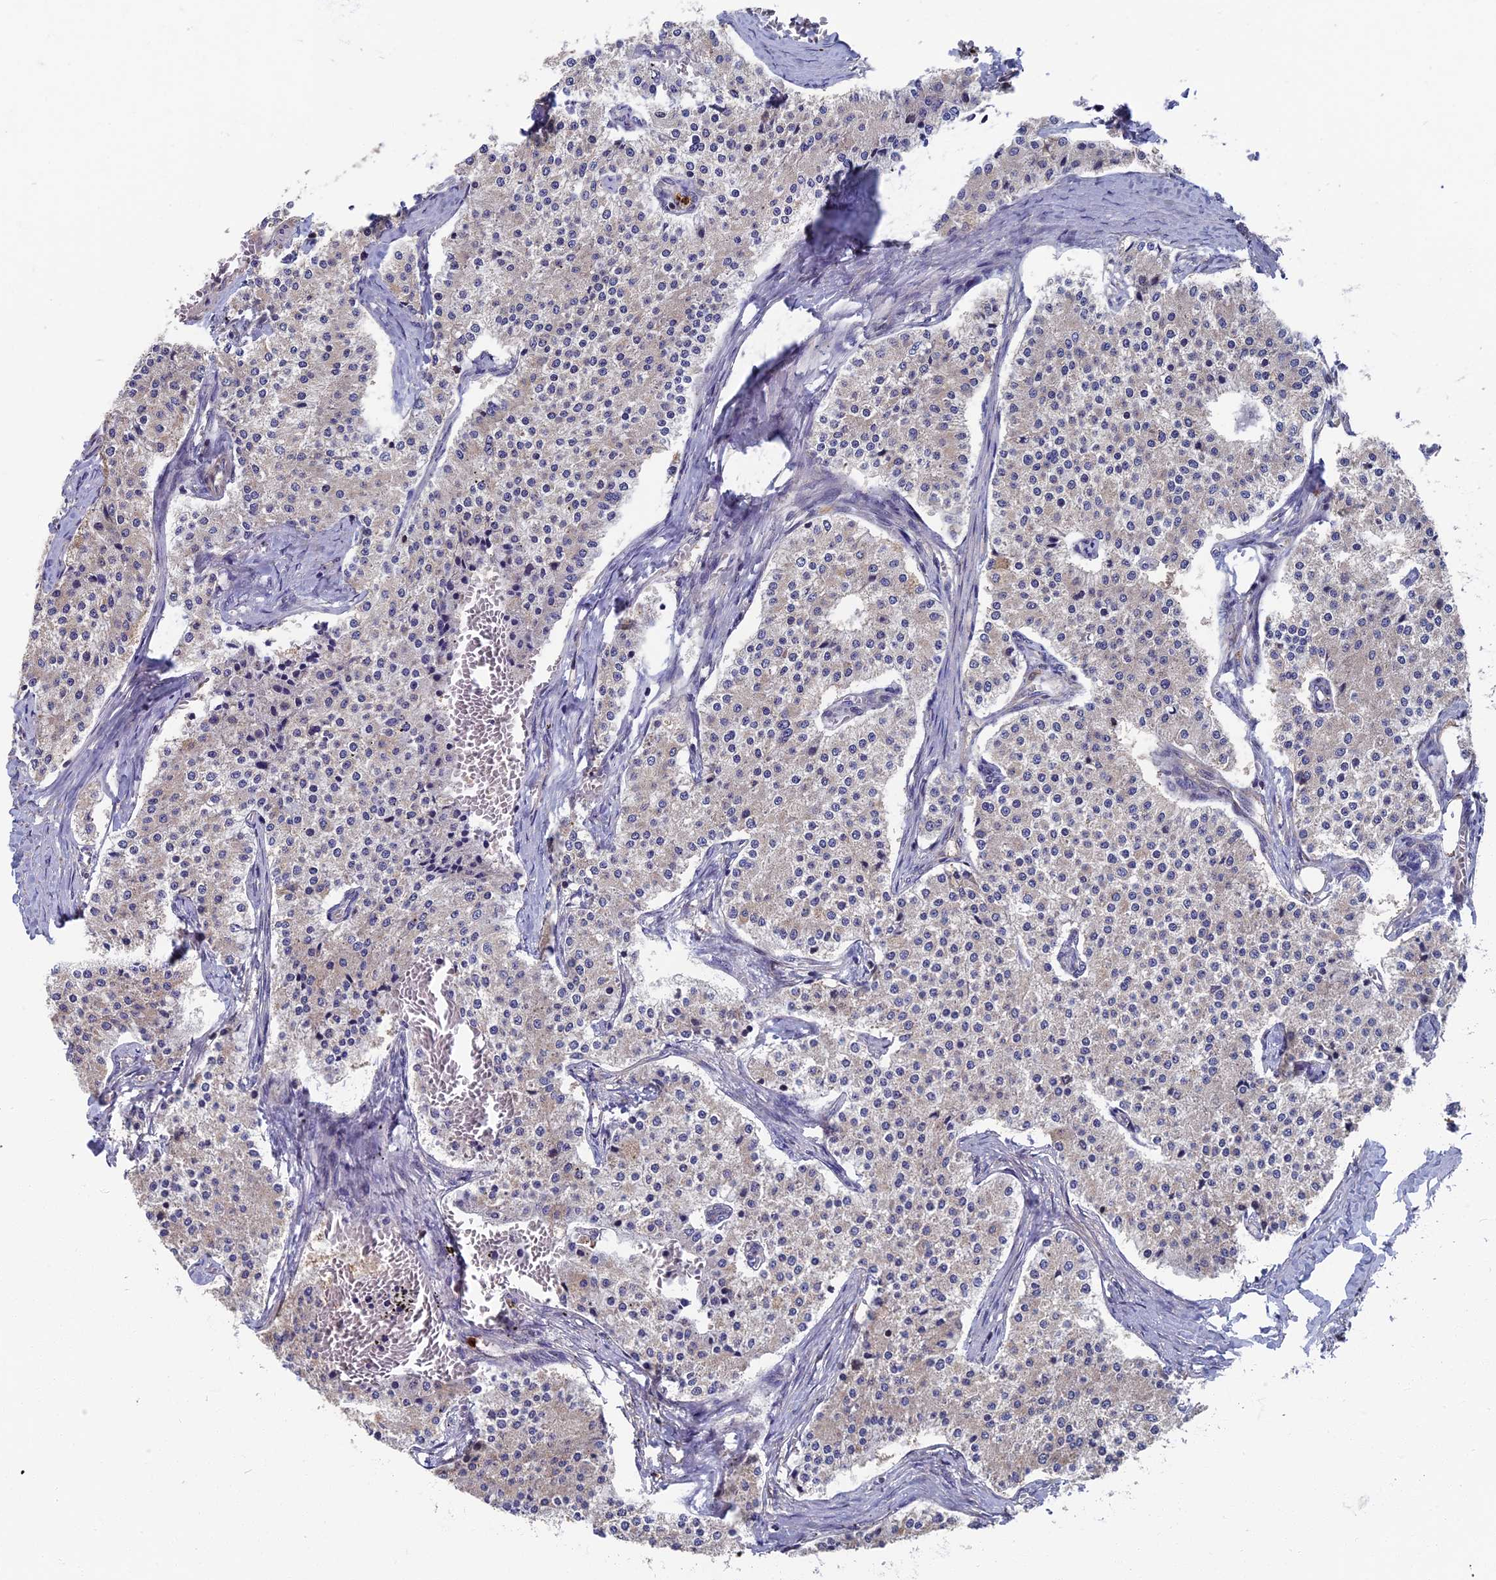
{"staining": {"intensity": "negative", "quantity": "none", "location": "none"}, "tissue": "carcinoid", "cell_type": "Tumor cells", "image_type": "cancer", "snomed": [{"axis": "morphology", "description": "Carcinoid, malignant, NOS"}, {"axis": "topography", "description": "Colon"}], "caption": "Immunohistochemical staining of carcinoid (malignant) exhibits no significant expression in tumor cells.", "gene": "TNK2", "patient": {"sex": "female", "age": 52}}